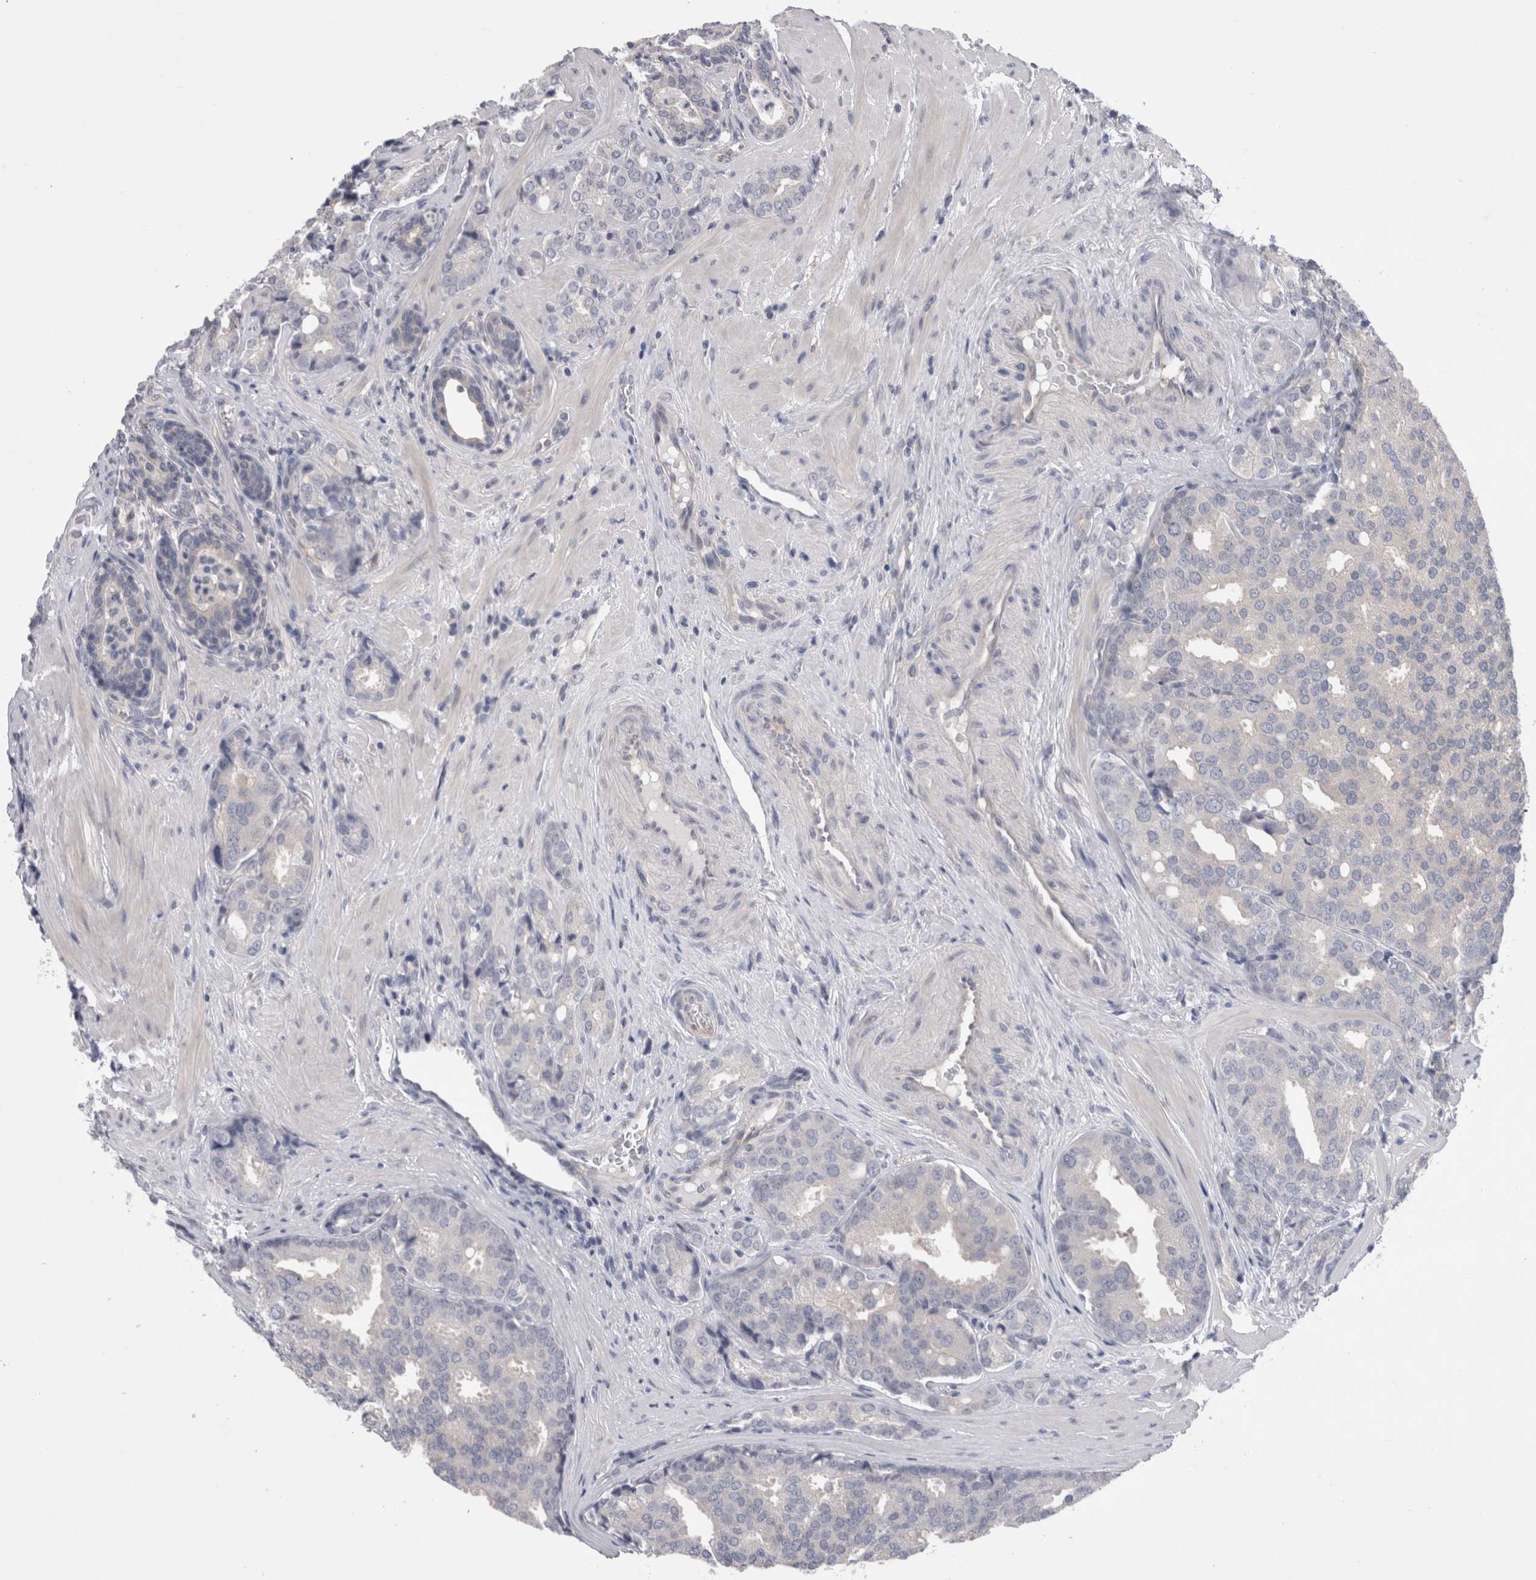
{"staining": {"intensity": "negative", "quantity": "none", "location": "none"}, "tissue": "prostate cancer", "cell_type": "Tumor cells", "image_type": "cancer", "snomed": [{"axis": "morphology", "description": "Adenocarcinoma, High grade"}, {"axis": "topography", "description": "Prostate"}], "caption": "Prostate cancer (high-grade adenocarcinoma) stained for a protein using IHC exhibits no positivity tumor cells.", "gene": "DCTN6", "patient": {"sex": "male", "age": 50}}